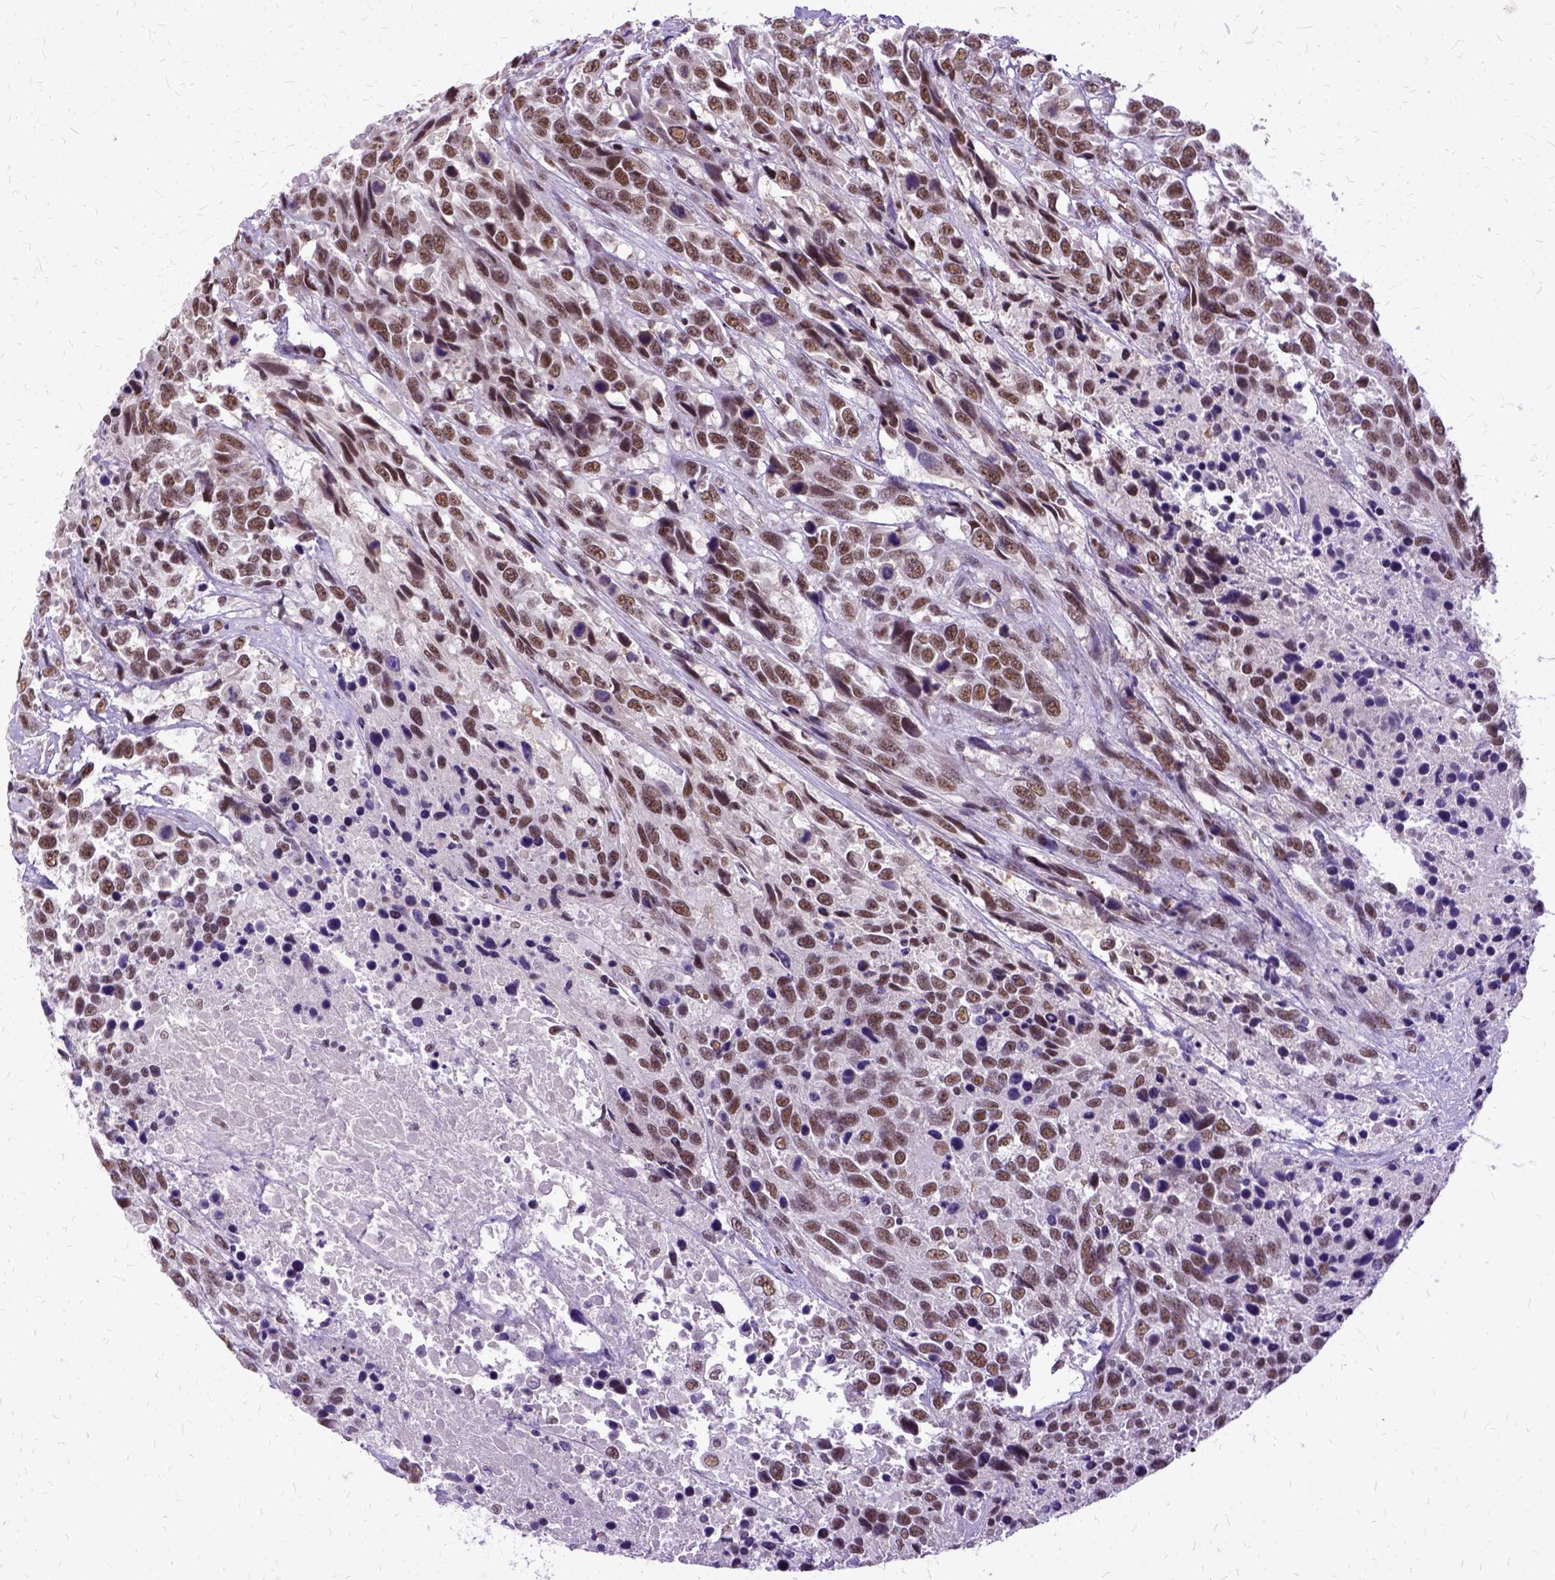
{"staining": {"intensity": "moderate", "quantity": ">75%", "location": "nuclear"}, "tissue": "urothelial cancer", "cell_type": "Tumor cells", "image_type": "cancer", "snomed": [{"axis": "morphology", "description": "Urothelial carcinoma, High grade"}, {"axis": "topography", "description": "Urinary bladder"}], "caption": "A micrograph showing moderate nuclear expression in approximately >75% of tumor cells in urothelial cancer, as visualized by brown immunohistochemical staining.", "gene": "SETD1A", "patient": {"sex": "female", "age": 70}}